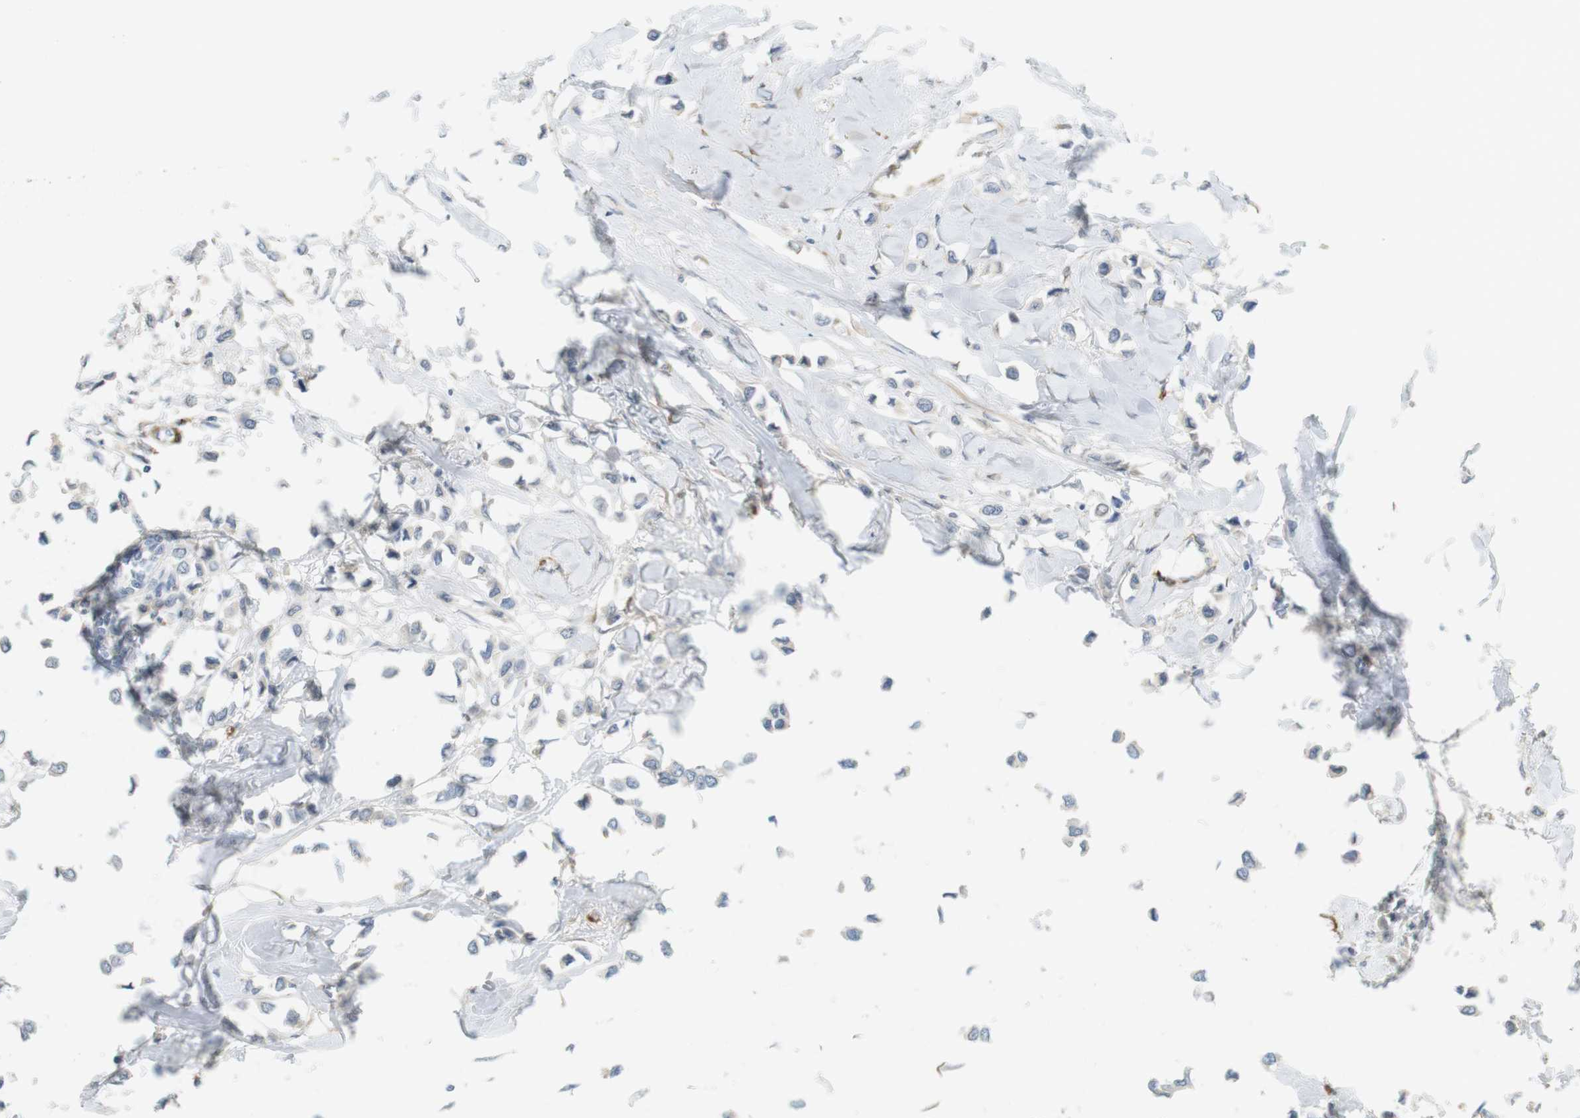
{"staining": {"intensity": "negative", "quantity": "none", "location": "none"}, "tissue": "breast cancer", "cell_type": "Tumor cells", "image_type": "cancer", "snomed": [{"axis": "morphology", "description": "Lobular carcinoma"}, {"axis": "topography", "description": "Breast"}], "caption": "Immunohistochemistry histopathology image of neoplastic tissue: breast cancer stained with DAB demonstrates no significant protein expression in tumor cells.", "gene": "PDE3A", "patient": {"sex": "female", "age": 51}}